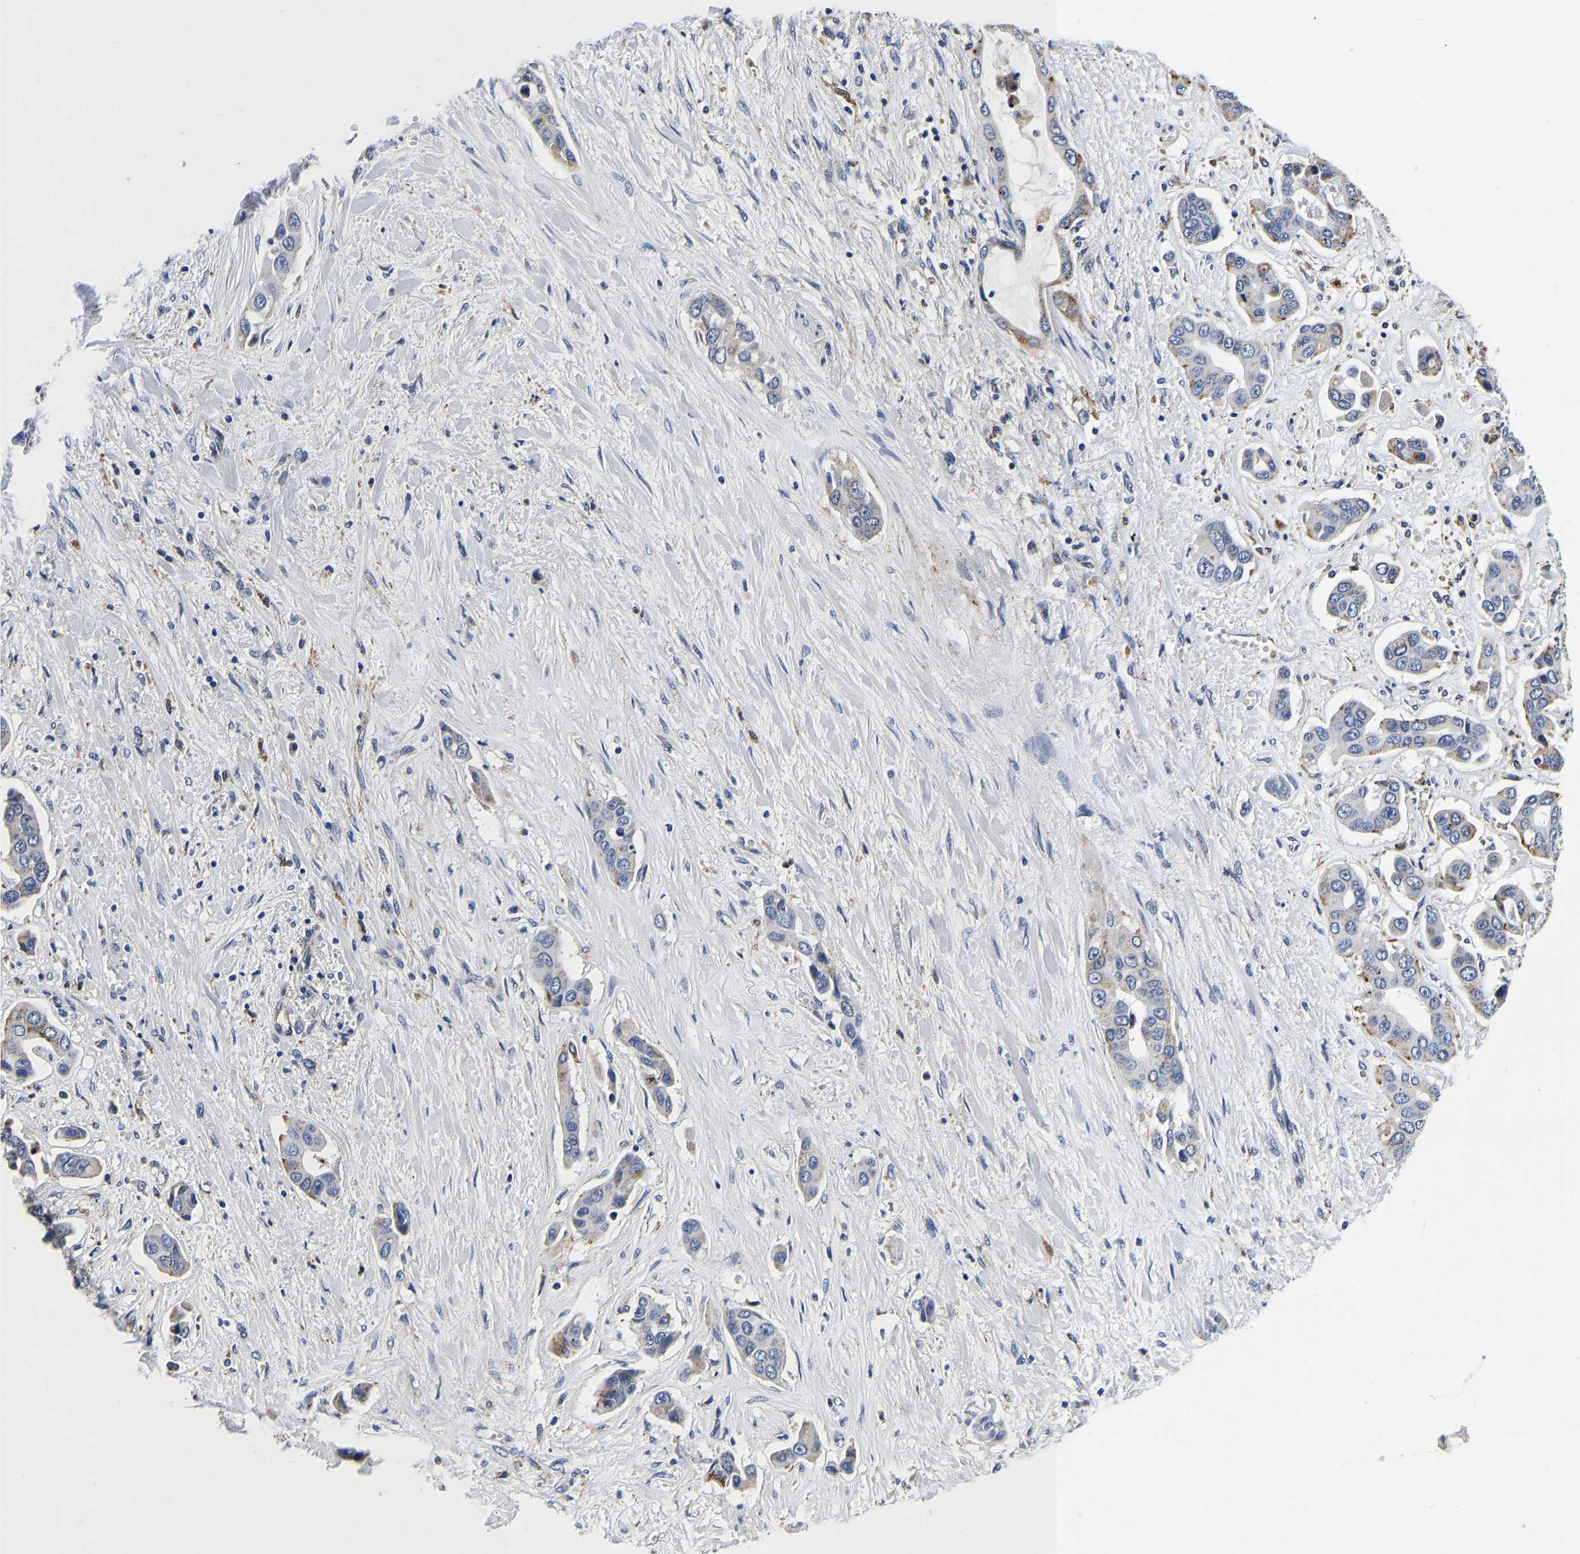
{"staining": {"intensity": "negative", "quantity": "none", "location": "none"}, "tissue": "liver cancer", "cell_type": "Tumor cells", "image_type": "cancer", "snomed": [{"axis": "morphology", "description": "Cholangiocarcinoma"}, {"axis": "topography", "description": "Liver"}], "caption": "This is an immunohistochemistry (IHC) photomicrograph of liver cancer (cholangiocarcinoma). There is no positivity in tumor cells.", "gene": "GRN", "patient": {"sex": "female", "age": 52}}